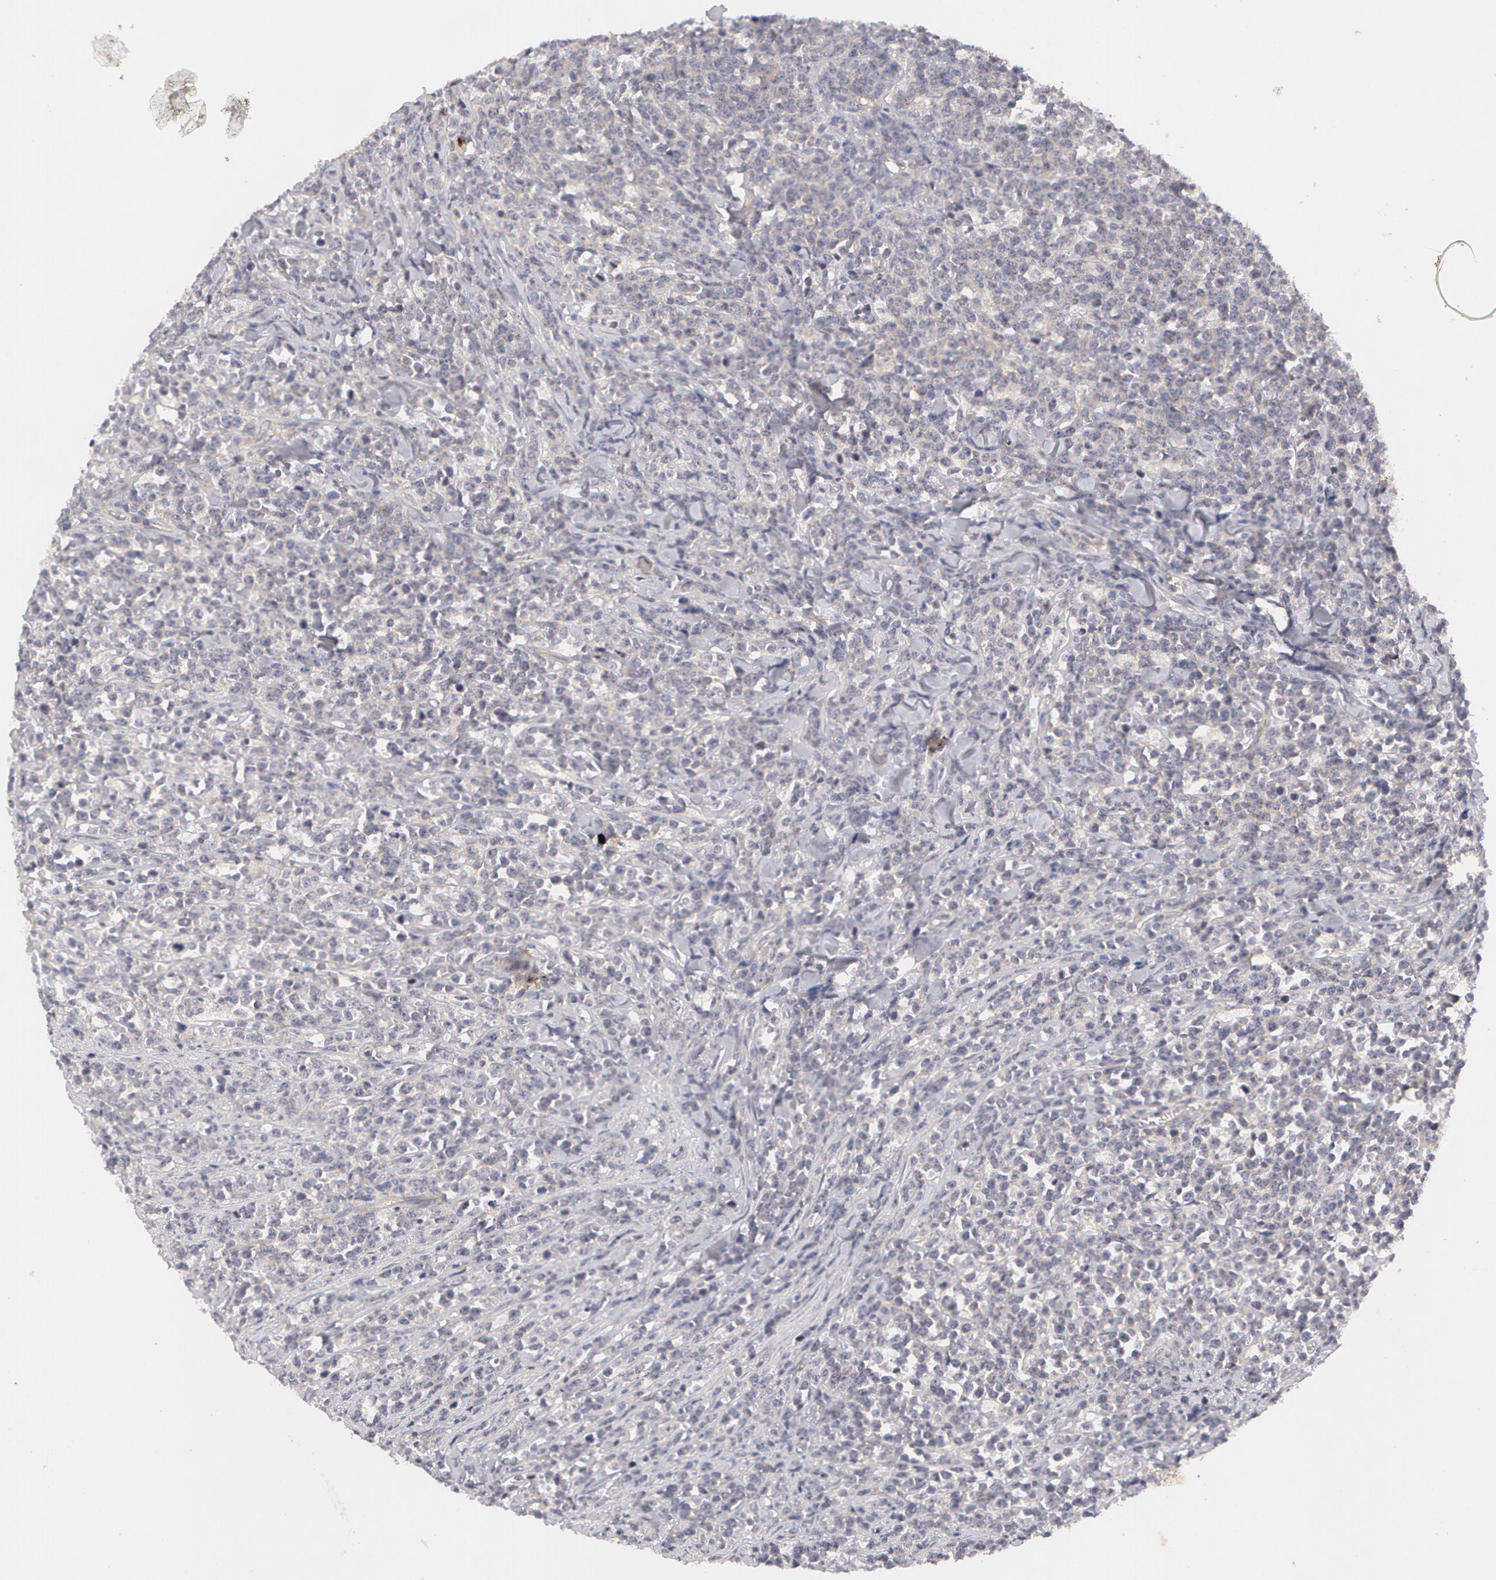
{"staining": {"intensity": "negative", "quantity": "none", "location": "none"}, "tissue": "lymphoma", "cell_type": "Tumor cells", "image_type": "cancer", "snomed": [{"axis": "morphology", "description": "Malignant lymphoma, non-Hodgkin's type, High grade"}, {"axis": "topography", "description": "Small intestine"}, {"axis": "topography", "description": "Colon"}], "caption": "A high-resolution micrograph shows immunohistochemistry (IHC) staining of malignant lymphoma, non-Hodgkin's type (high-grade), which demonstrates no significant expression in tumor cells.", "gene": "ABCB1", "patient": {"sex": "male", "age": 8}}